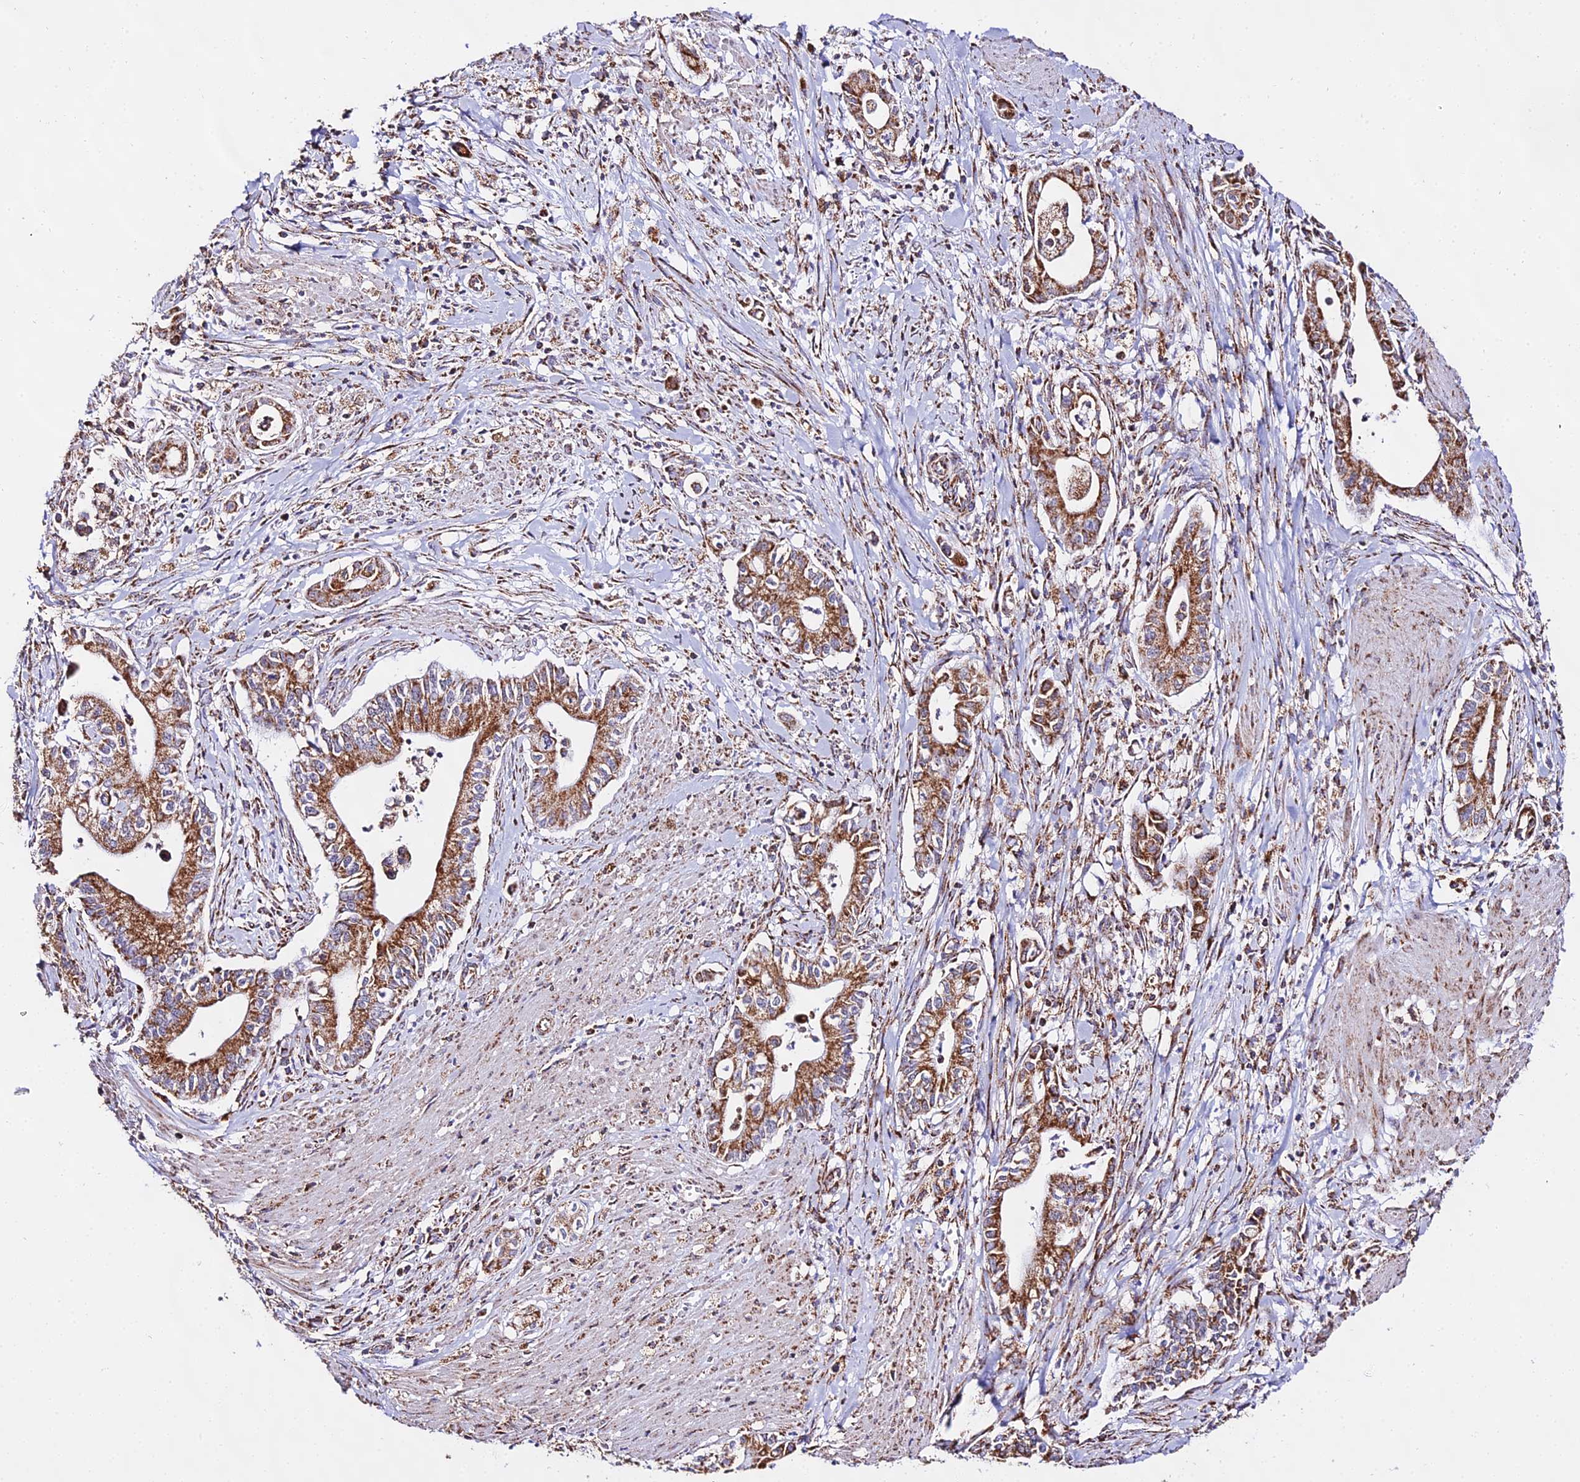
{"staining": {"intensity": "strong", "quantity": ">75%", "location": "cytoplasmic/membranous"}, "tissue": "pancreatic cancer", "cell_type": "Tumor cells", "image_type": "cancer", "snomed": [{"axis": "morphology", "description": "Adenocarcinoma, NOS"}, {"axis": "topography", "description": "Pancreas"}], "caption": "Brown immunohistochemical staining in human adenocarcinoma (pancreatic) demonstrates strong cytoplasmic/membranous staining in about >75% of tumor cells.", "gene": "ATP5PD", "patient": {"sex": "male", "age": 78}}